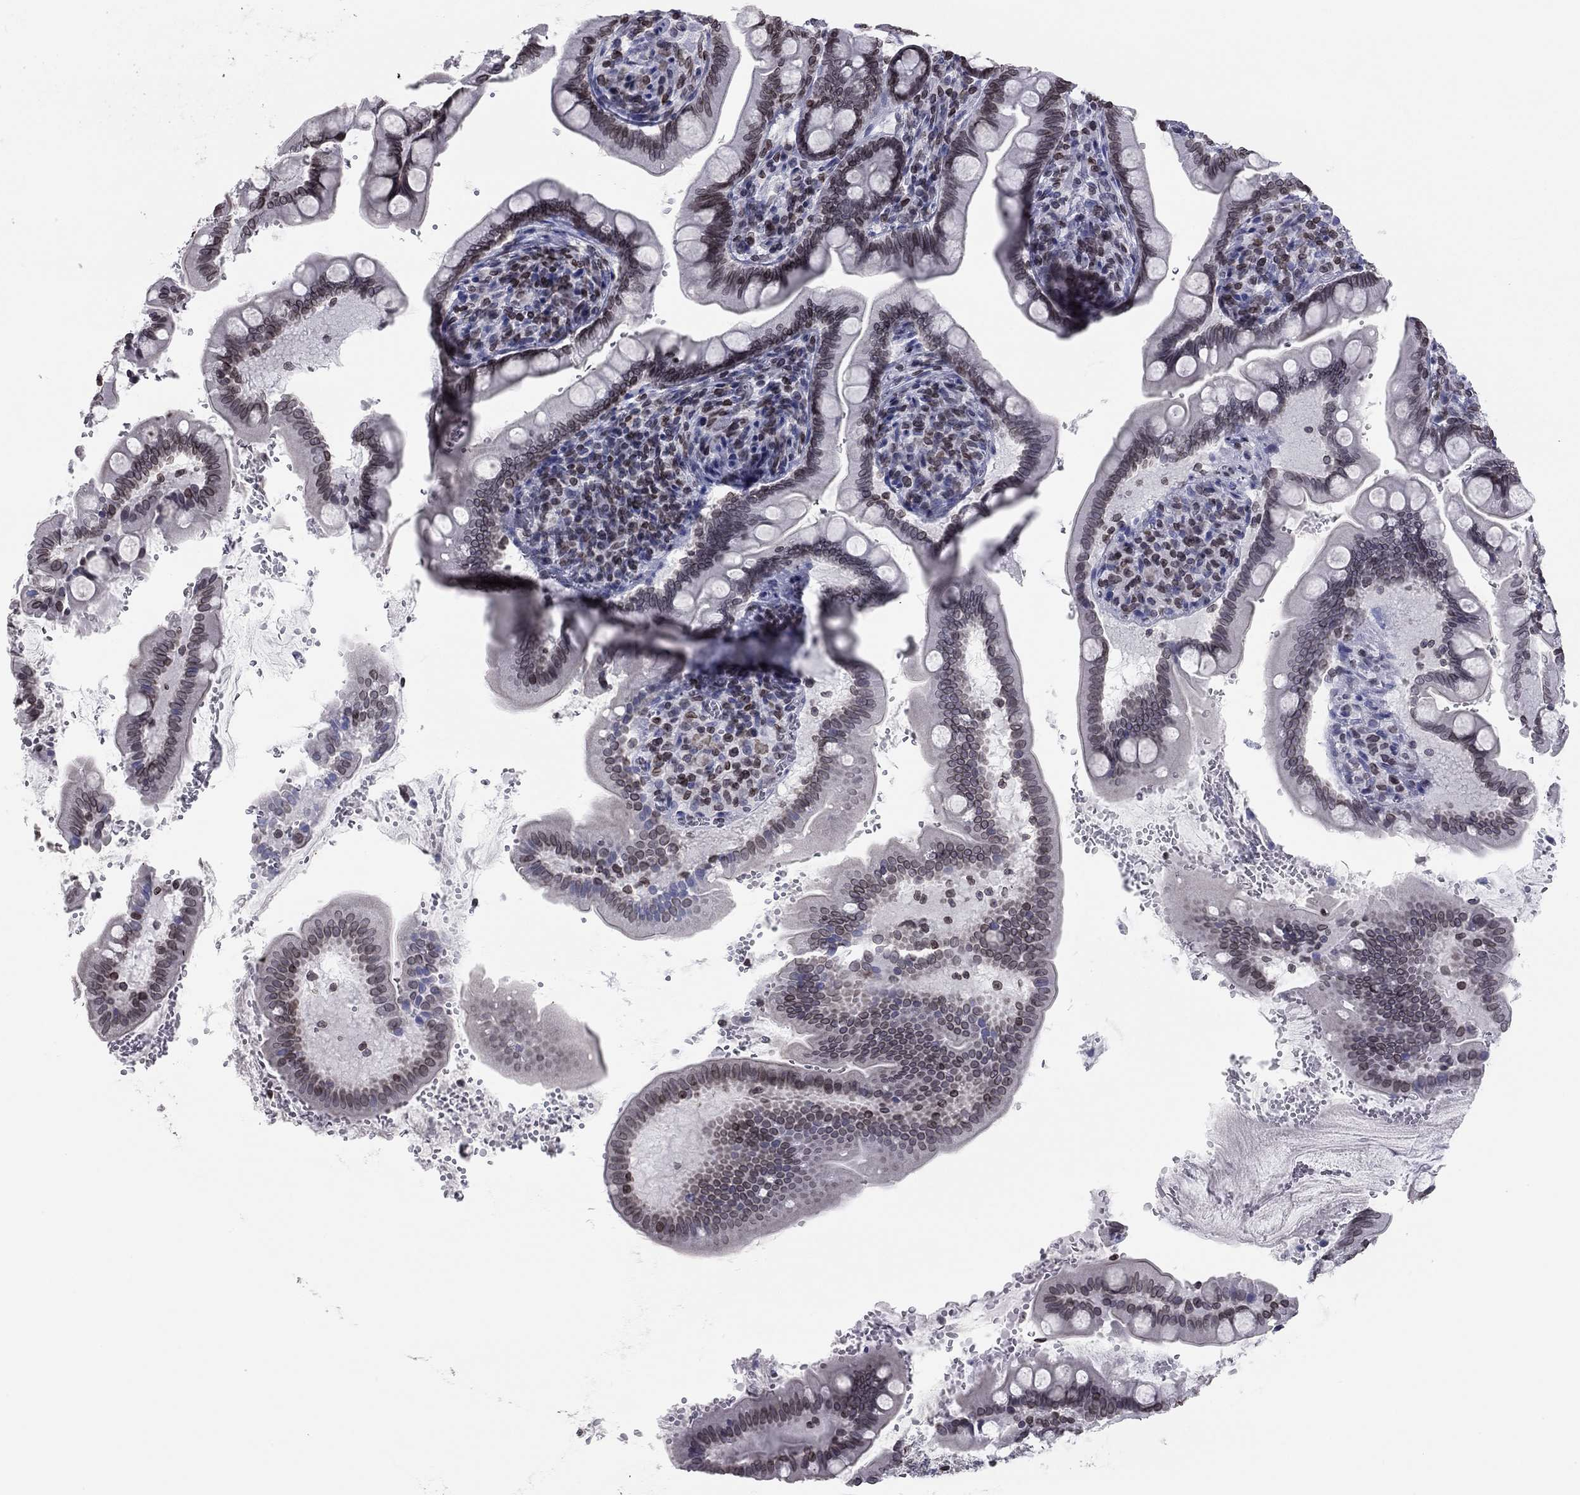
{"staining": {"intensity": "weak", "quantity": ">75%", "location": "cytoplasmic/membranous,nuclear"}, "tissue": "small intestine", "cell_type": "Glandular cells", "image_type": "normal", "snomed": [{"axis": "morphology", "description": "Normal tissue, NOS"}, {"axis": "topography", "description": "Small intestine"}], "caption": "IHC (DAB (3,3'-diaminobenzidine)) staining of benign small intestine displays weak cytoplasmic/membranous,nuclear protein staining in approximately >75% of glandular cells. (brown staining indicates protein expression, while blue staining denotes nuclei).", "gene": "ESPL1", "patient": {"sex": "female", "age": 56}}